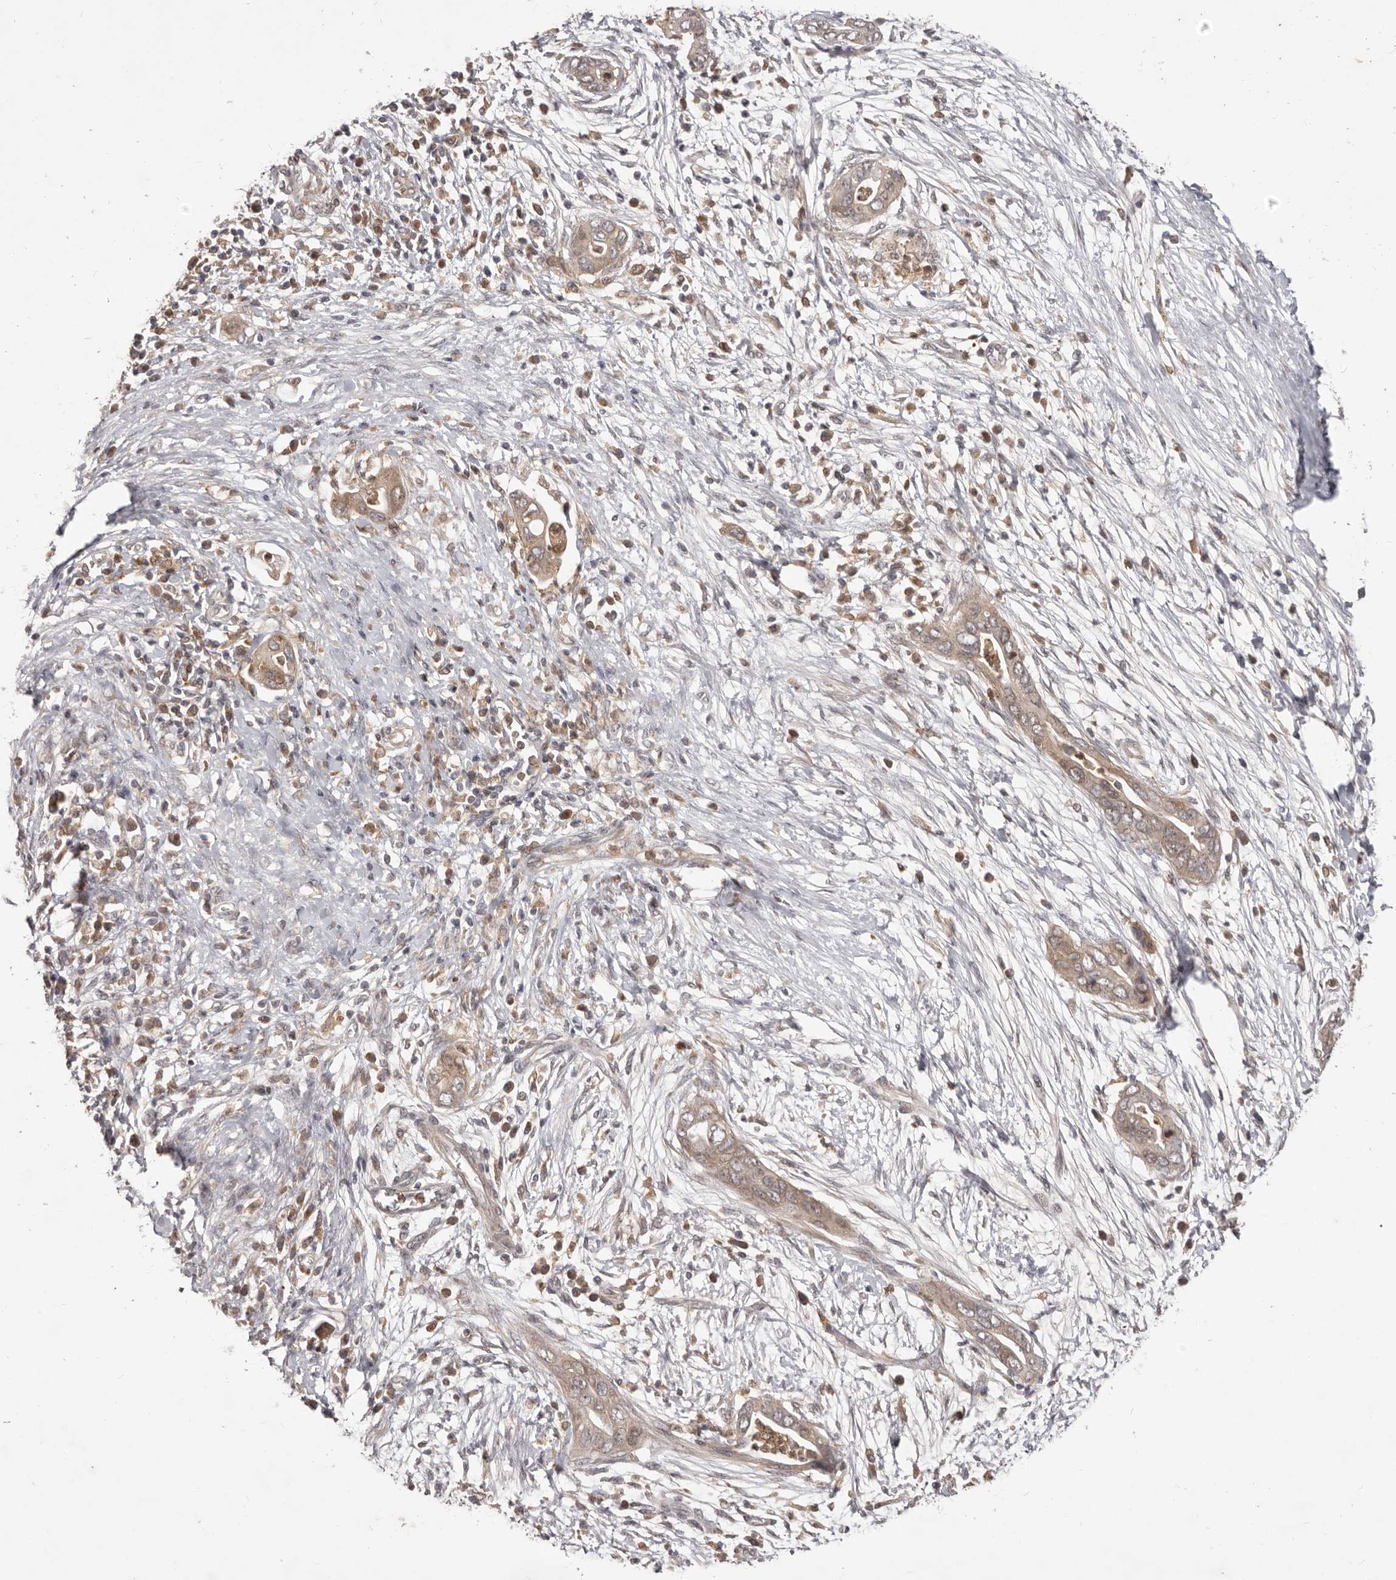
{"staining": {"intensity": "weak", "quantity": ">75%", "location": "cytoplasmic/membranous"}, "tissue": "pancreatic cancer", "cell_type": "Tumor cells", "image_type": "cancer", "snomed": [{"axis": "morphology", "description": "Adenocarcinoma, NOS"}, {"axis": "topography", "description": "Pancreas"}], "caption": "High-magnification brightfield microscopy of pancreatic adenocarcinoma stained with DAB (brown) and counterstained with hematoxylin (blue). tumor cells exhibit weak cytoplasmic/membranous expression is identified in approximately>75% of cells.", "gene": "RNF187", "patient": {"sex": "male", "age": 75}}